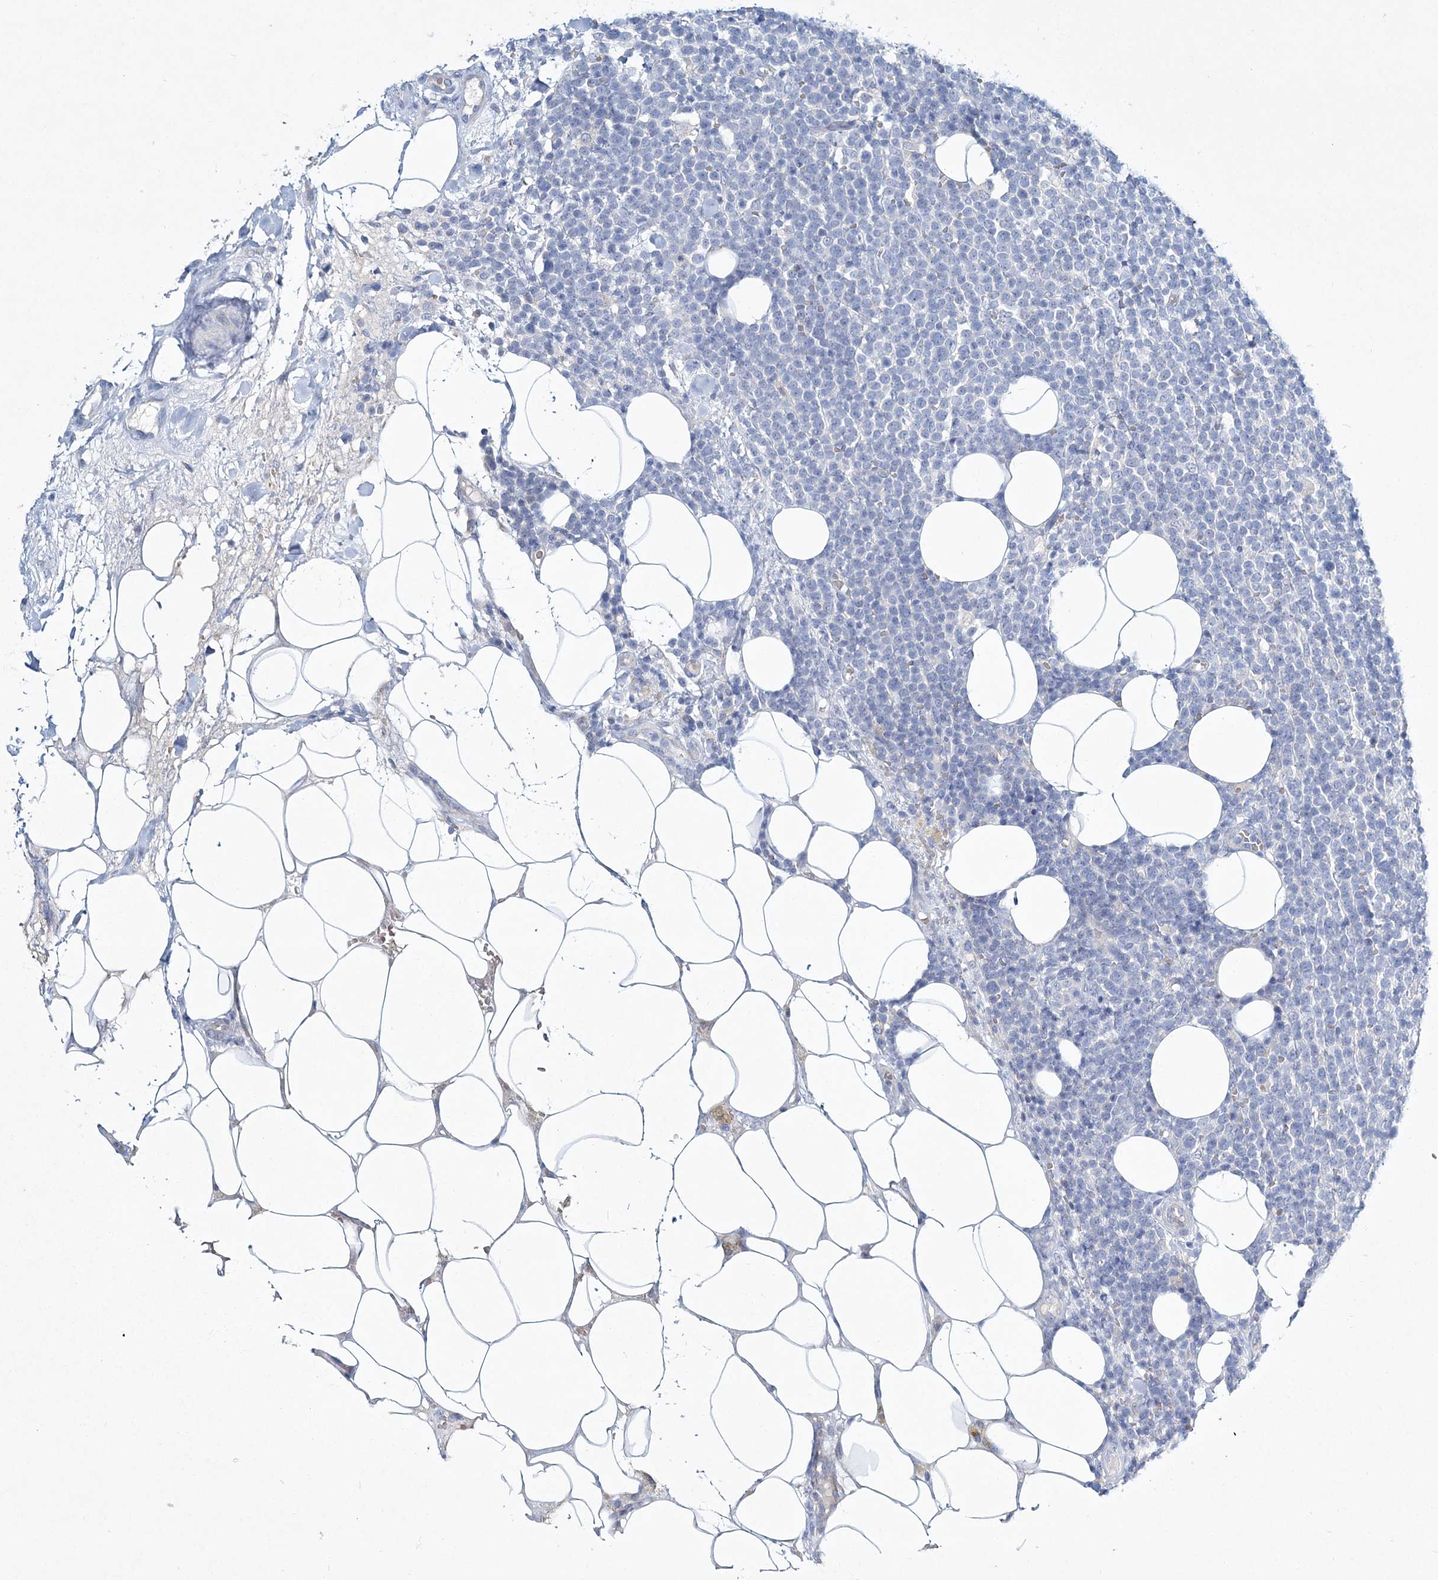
{"staining": {"intensity": "negative", "quantity": "none", "location": "none"}, "tissue": "lymphoma", "cell_type": "Tumor cells", "image_type": "cancer", "snomed": [{"axis": "morphology", "description": "Malignant lymphoma, non-Hodgkin's type, High grade"}, {"axis": "topography", "description": "Lymph node"}], "caption": "Lymphoma was stained to show a protein in brown. There is no significant positivity in tumor cells. The staining is performed using DAB brown chromogen with nuclei counter-stained in using hematoxylin.", "gene": "ADGRL1", "patient": {"sex": "male", "age": 61}}